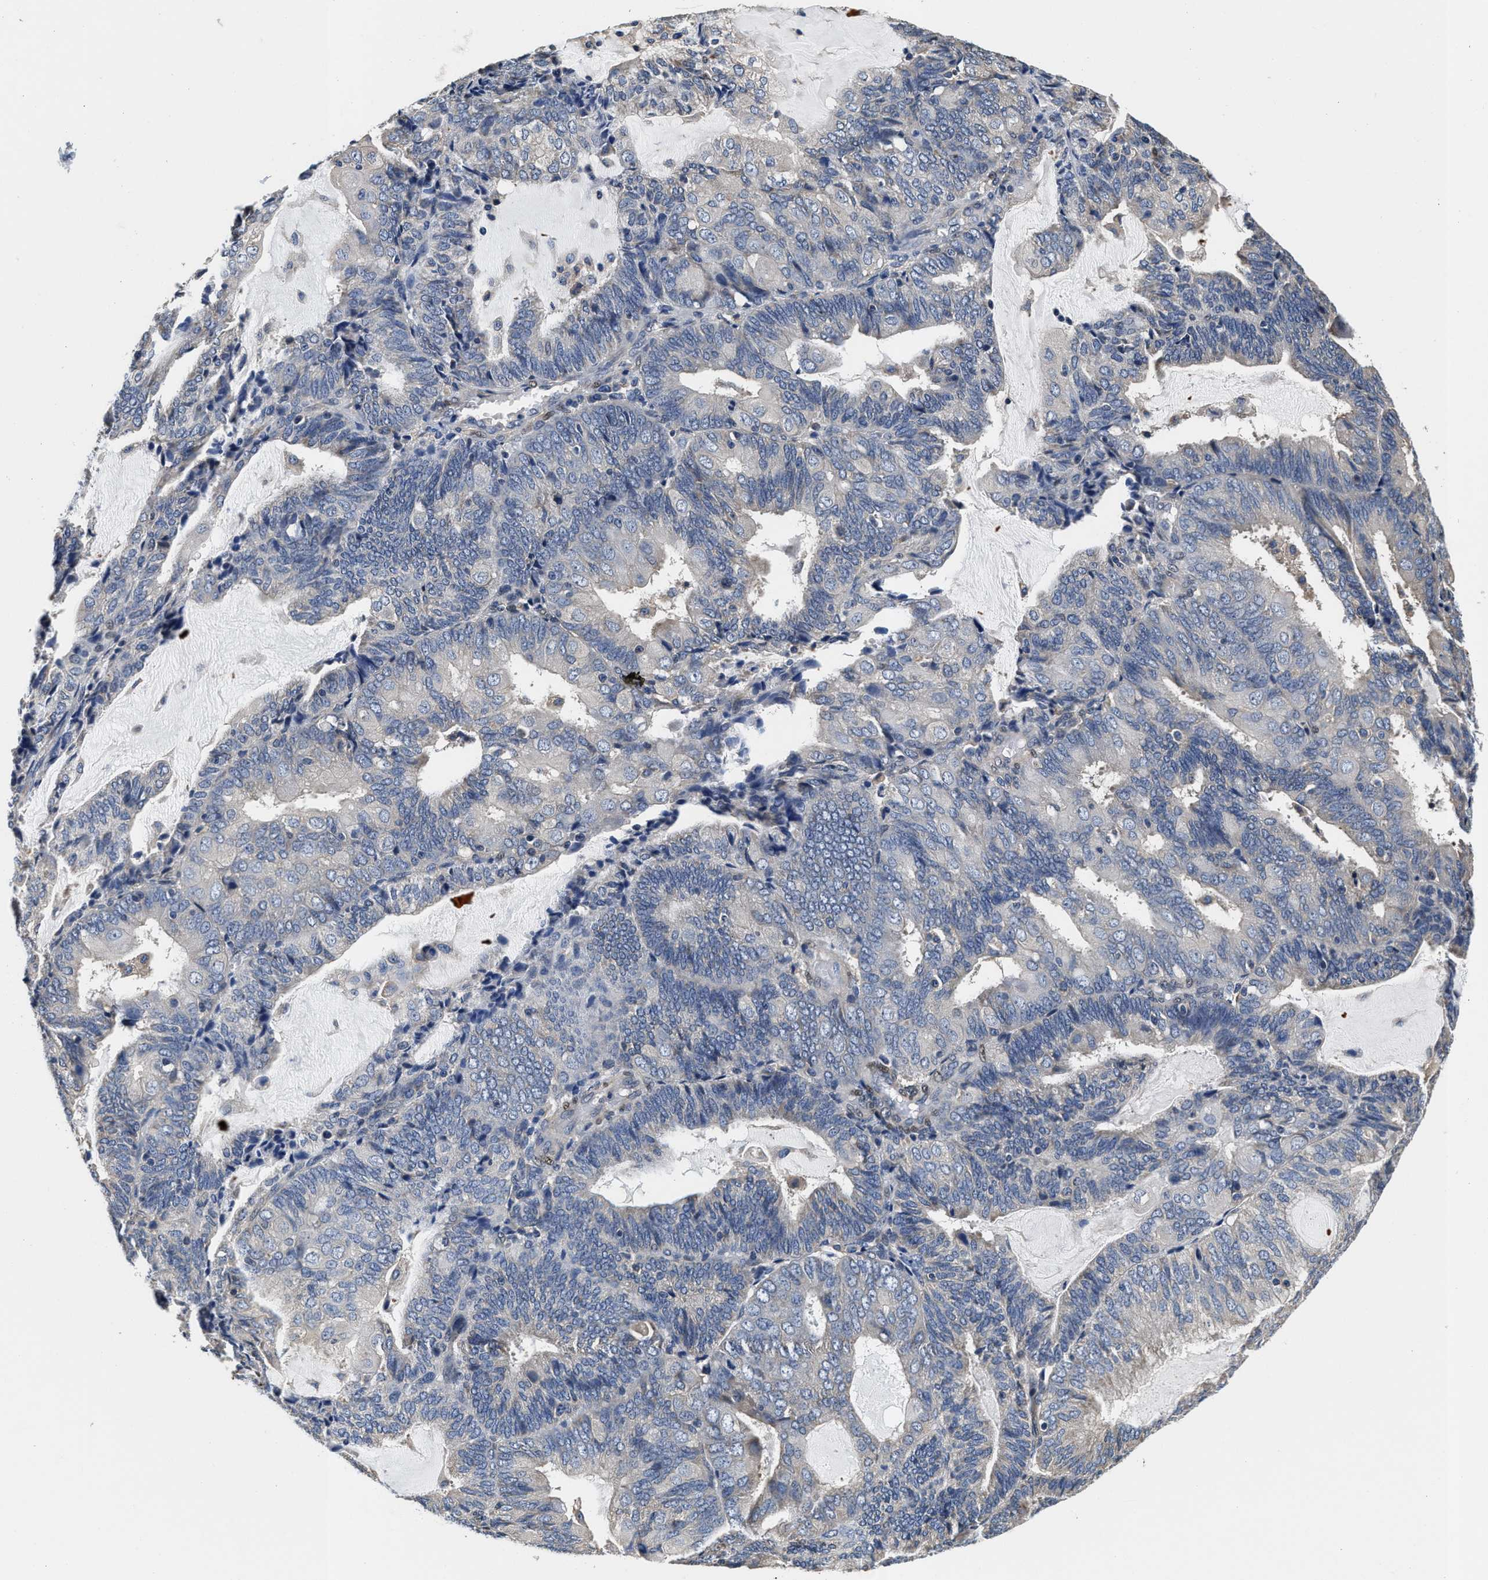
{"staining": {"intensity": "negative", "quantity": "none", "location": "none"}, "tissue": "endometrial cancer", "cell_type": "Tumor cells", "image_type": "cancer", "snomed": [{"axis": "morphology", "description": "Adenocarcinoma, NOS"}, {"axis": "topography", "description": "Endometrium"}], "caption": "Immunohistochemistry of endometrial cancer demonstrates no staining in tumor cells.", "gene": "ANKIB1", "patient": {"sex": "female", "age": 81}}